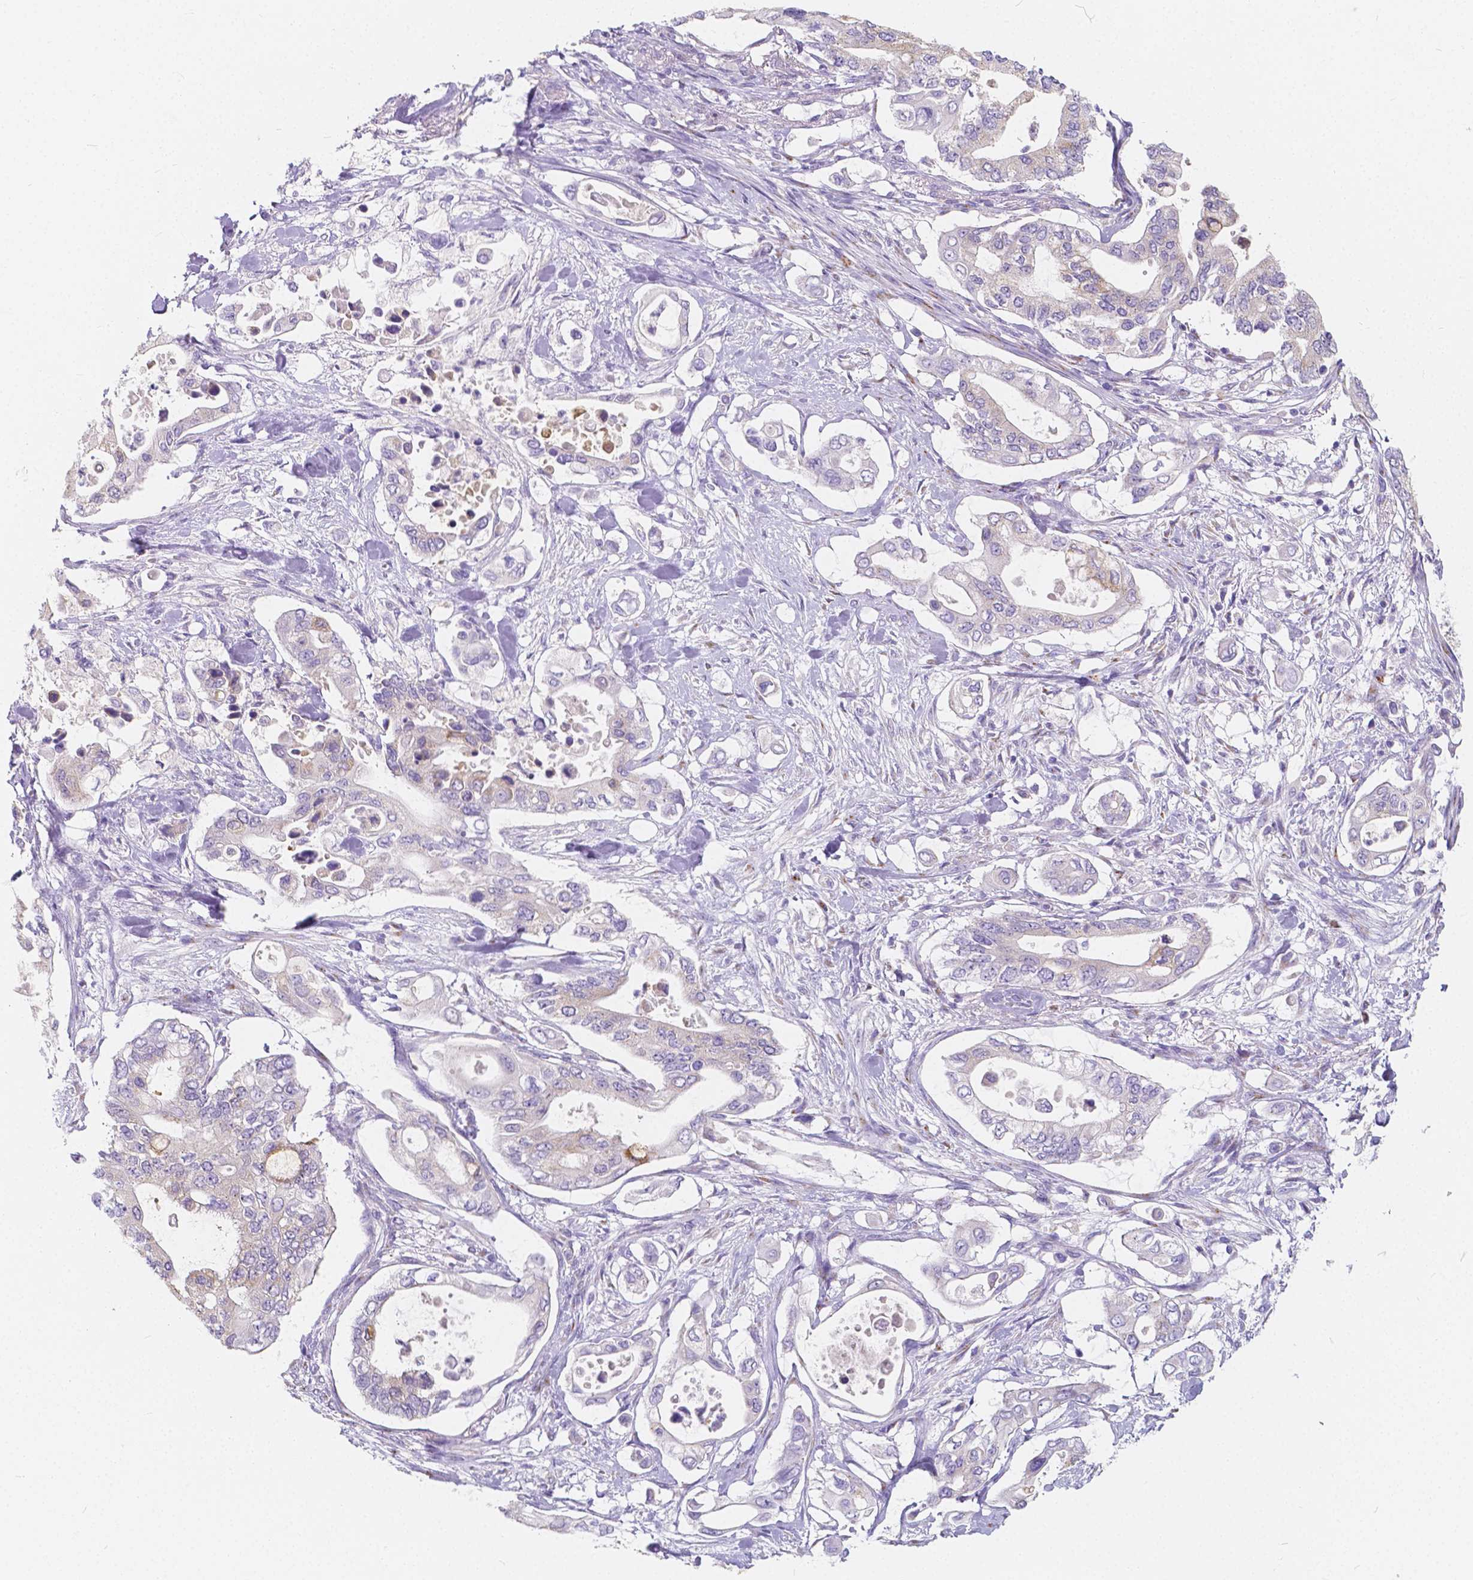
{"staining": {"intensity": "negative", "quantity": "none", "location": "none"}, "tissue": "pancreatic cancer", "cell_type": "Tumor cells", "image_type": "cancer", "snomed": [{"axis": "morphology", "description": "Adenocarcinoma, NOS"}, {"axis": "topography", "description": "Pancreas"}], "caption": "A photomicrograph of human pancreatic cancer (adenocarcinoma) is negative for staining in tumor cells.", "gene": "RNF186", "patient": {"sex": "female", "age": 63}}